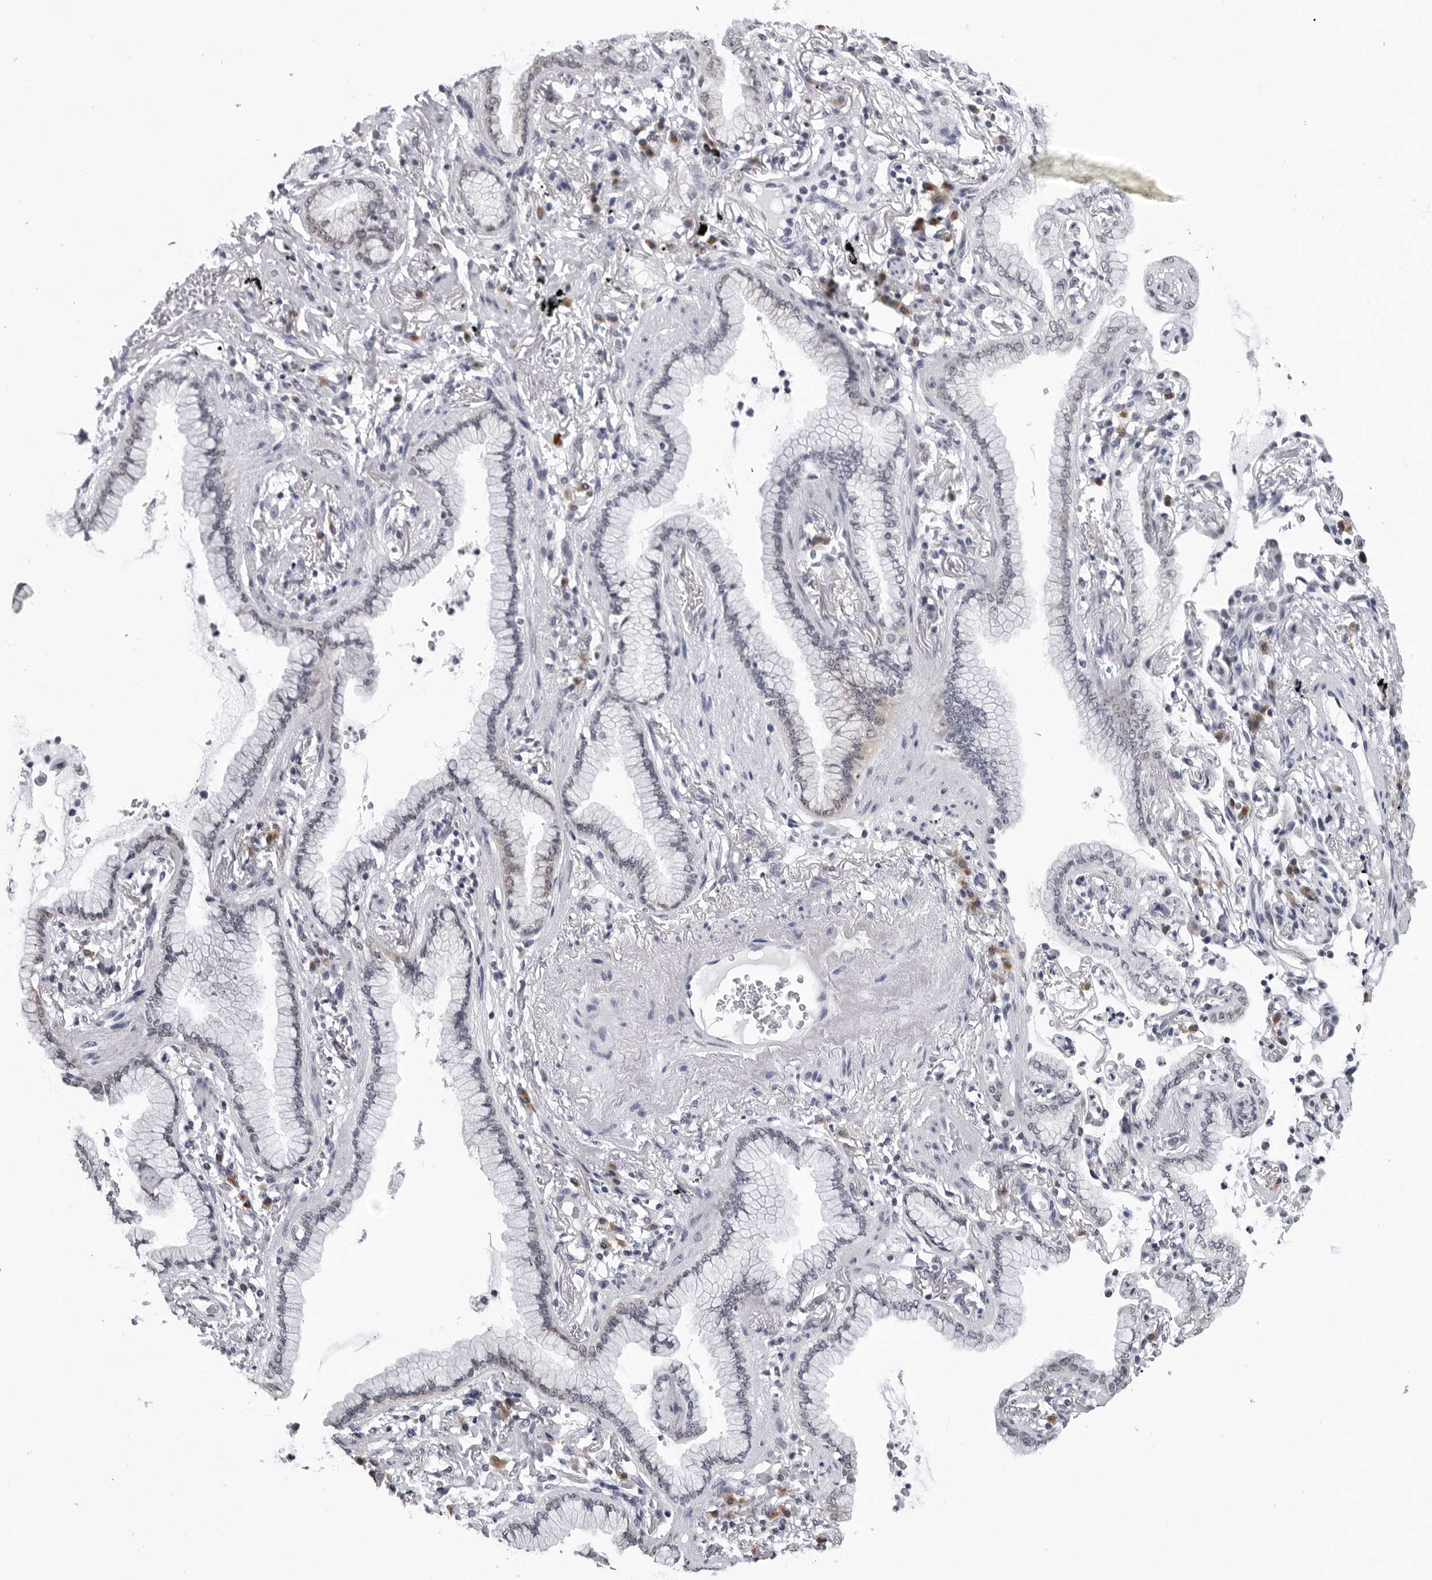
{"staining": {"intensity": "negative", "quantity": "none", "location": "none"}, "tissue": "lung cancer", "cell_type": "Tumor cells", "image_type": "cancer", "snomed": [{"axis": "morphology", "description": "Adenocarcinoma, NOS"}, {"axis": "topography", "description": "Lung"}], "caption": "There is no significant positivity in tumor cells of lung cancer.", "gene": "GNL2", "patient": {"sex": "female", "age": 70}}